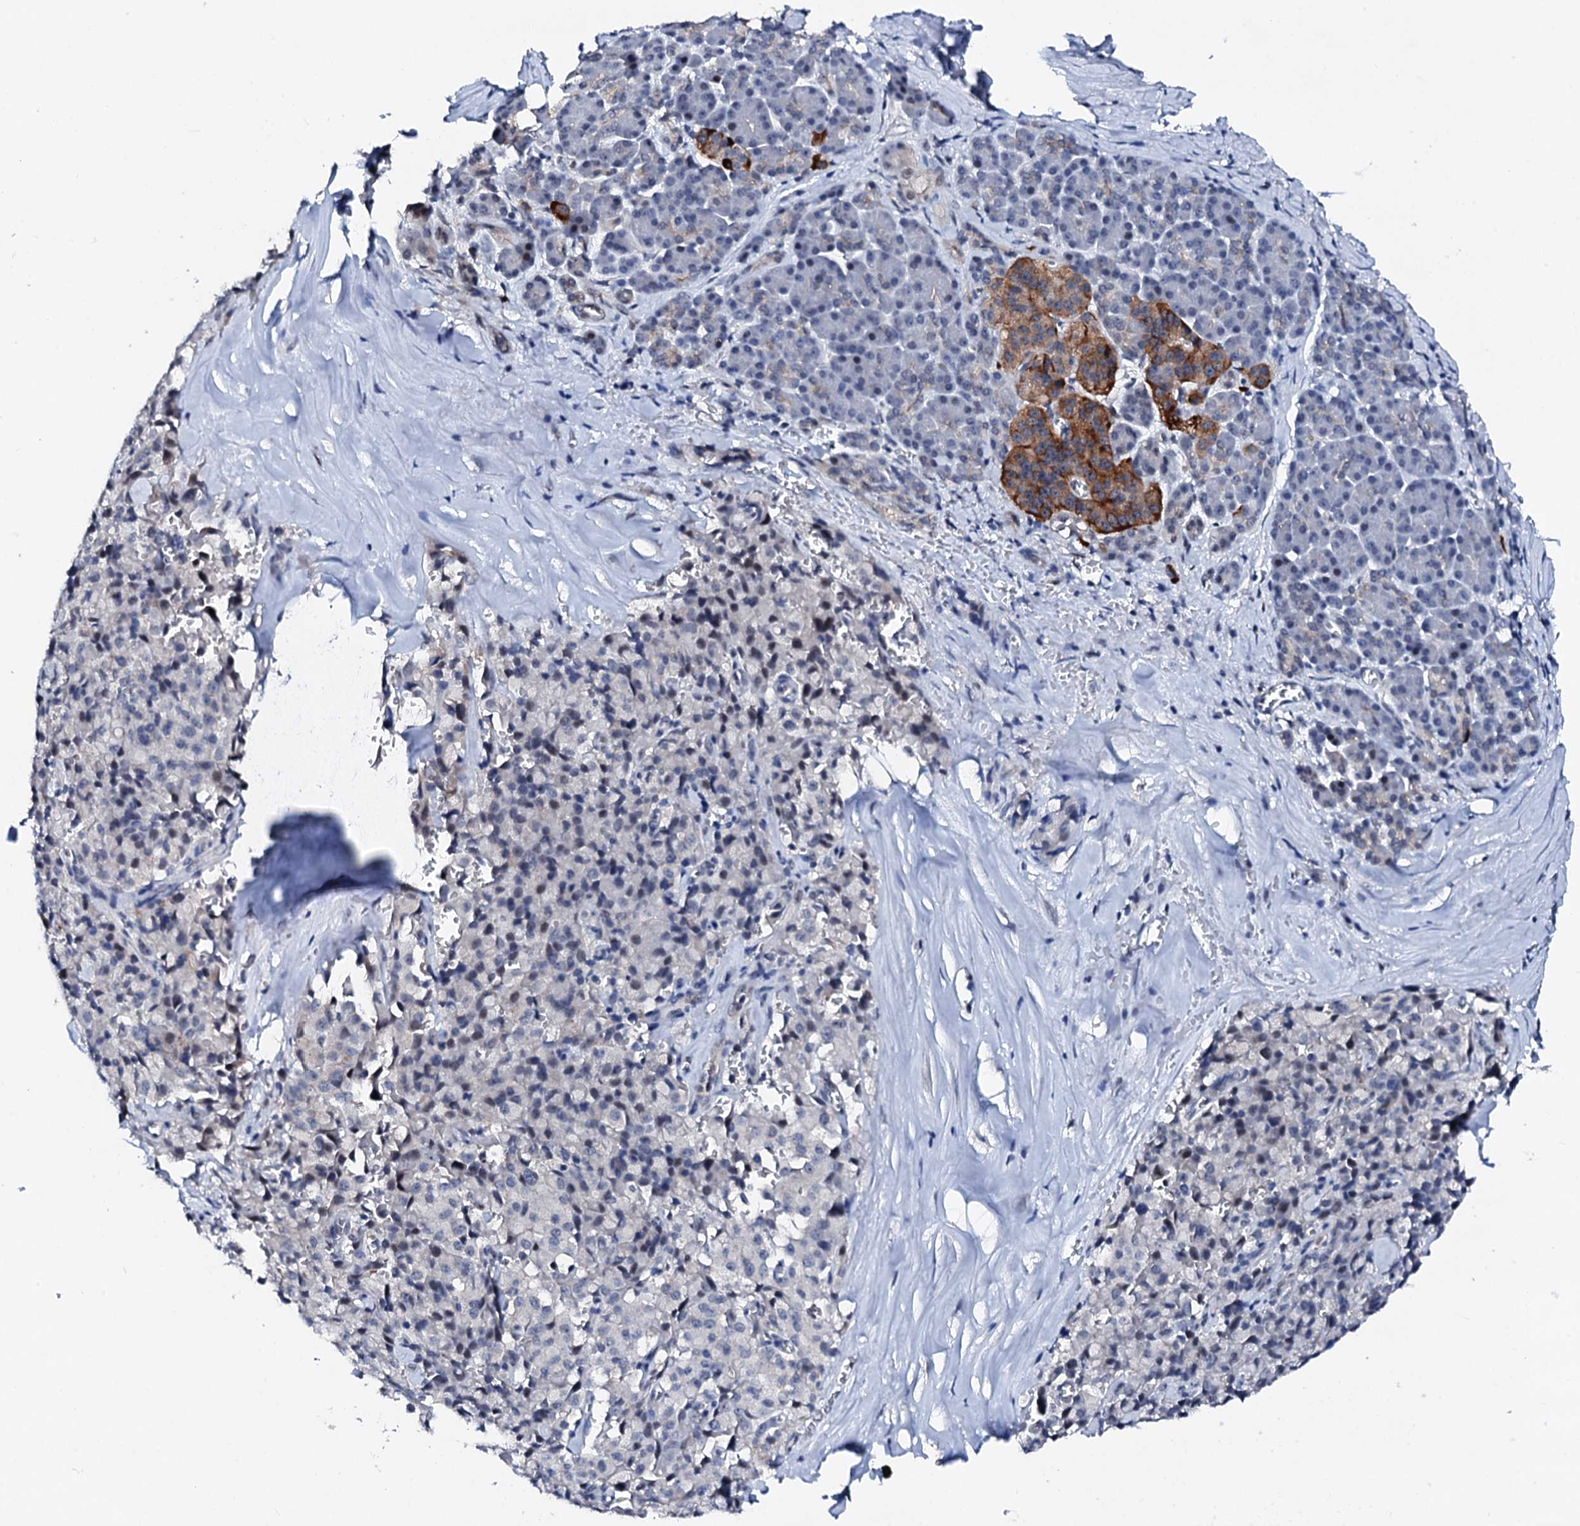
{"staining": {"intensity": "negative", "quantity": "none", "location": "none"}, "tissue": "pancreatic cancer", "cell_type": "Tumor cells", "image_type": "cancer", "snomed": [{"axis": "morphology", "description": "Adenocarcinoma, NOS"}, {"axis": "topography", "description": "Pancreas"}], "caption": "Immunohistochemistry (IHC) image of adenocarcinoma (pancreatic) stained for a protein (brown), which shows no staining in tumor cells. Nuclei are stained in blue.", "gene": "TRAFD1", "patient": {"sex": "male", "age": 65}}